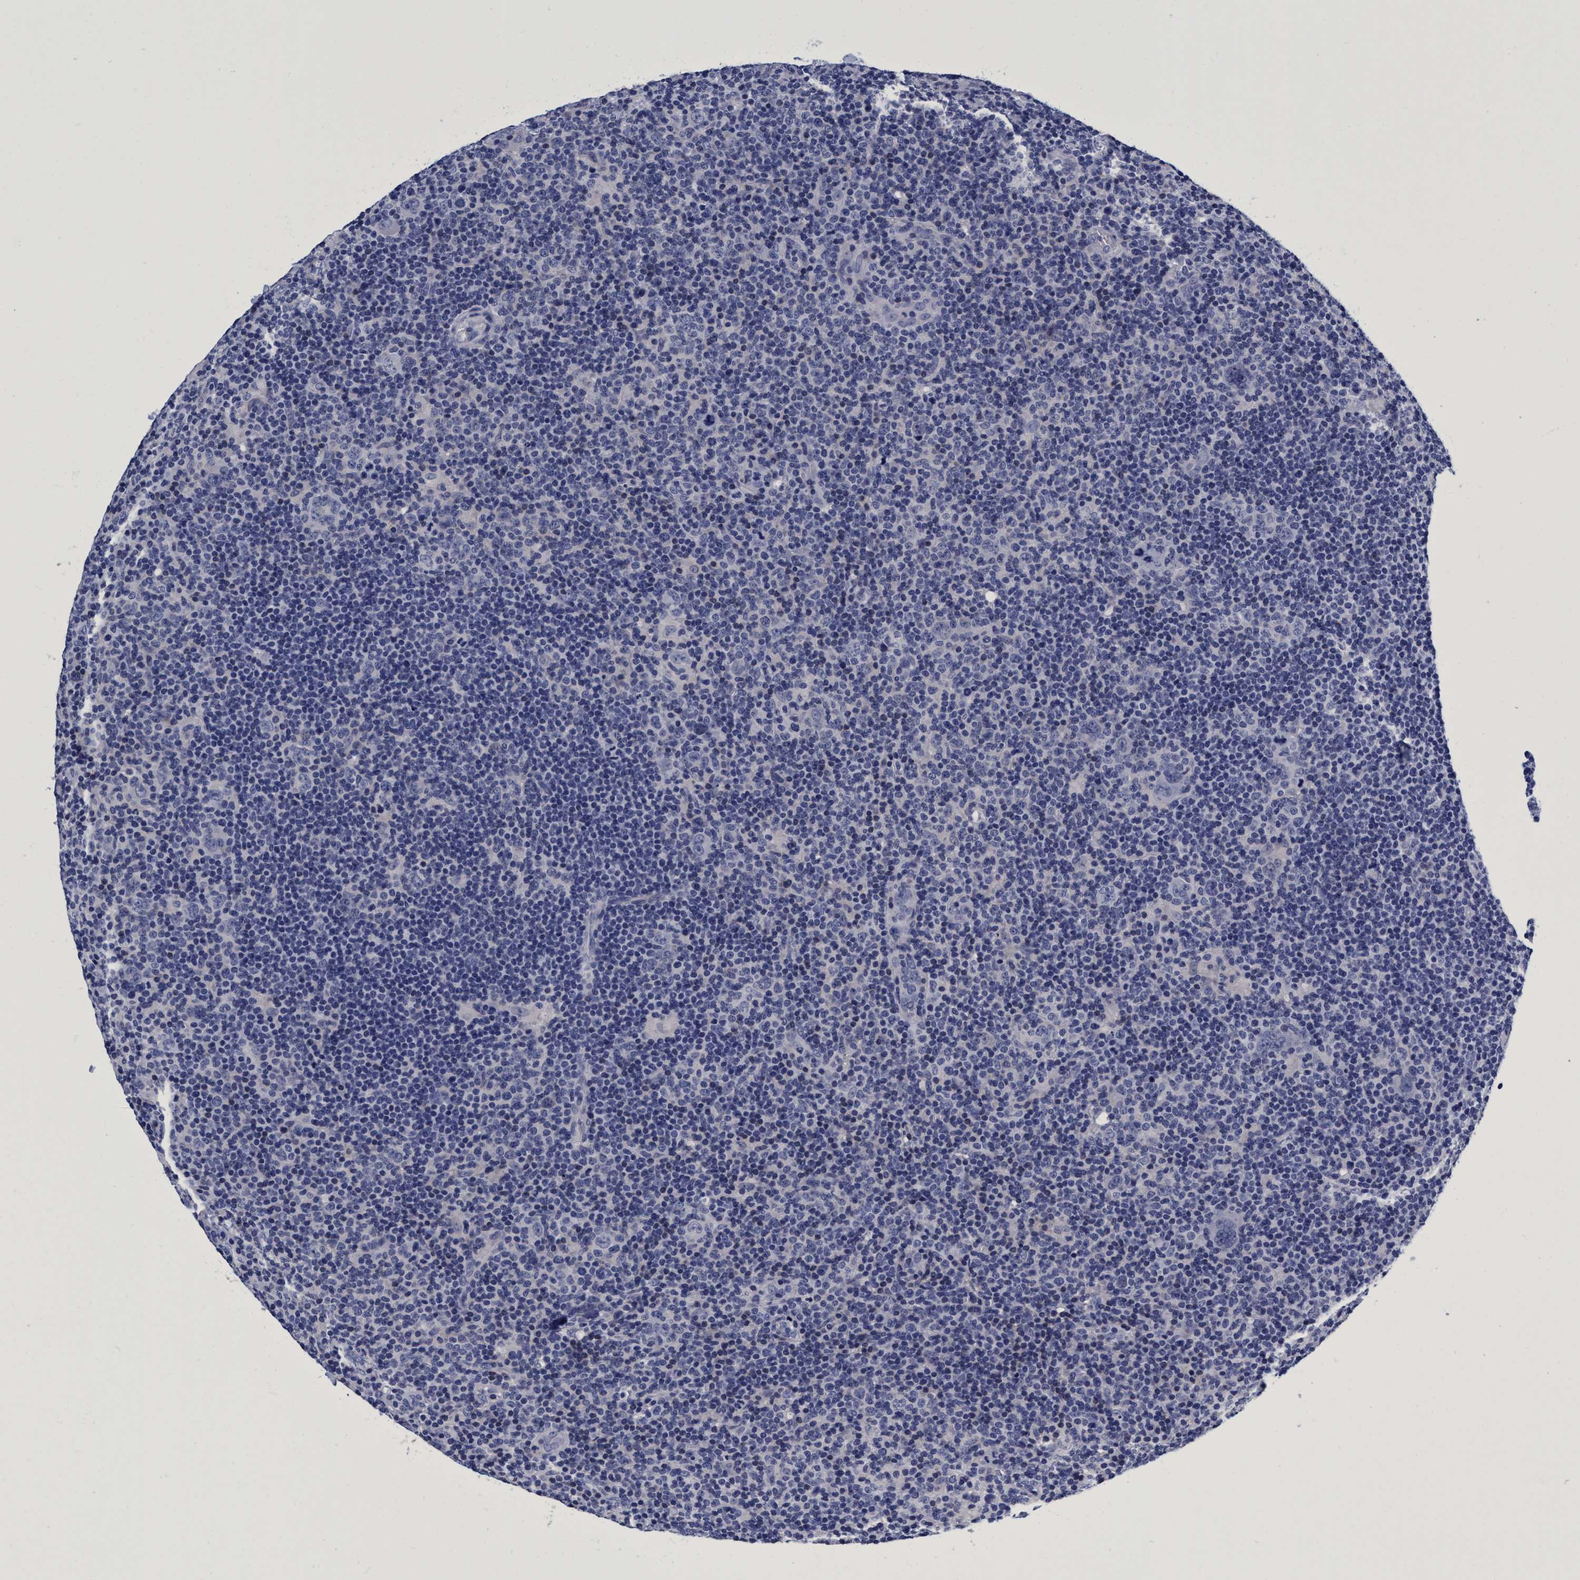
{"staining": {"intensity": "negative", "quantity": "none", "location": "none"}, "tissue": "lymphoma", "cell_type": "Tumor cells", "image_type": "cancer", "snomed": [{"axis": "morphology", "description": "Hodgkin's disease, NOS"}, {"axis": "topography", "description": "Lymph node"}], "caption": "Lymphoma stained for a protein using immunohistochemistry shows no positivity tumor cells.", "gene": "PLPPR1", "patient": {"sex": "female", "age": 57}}